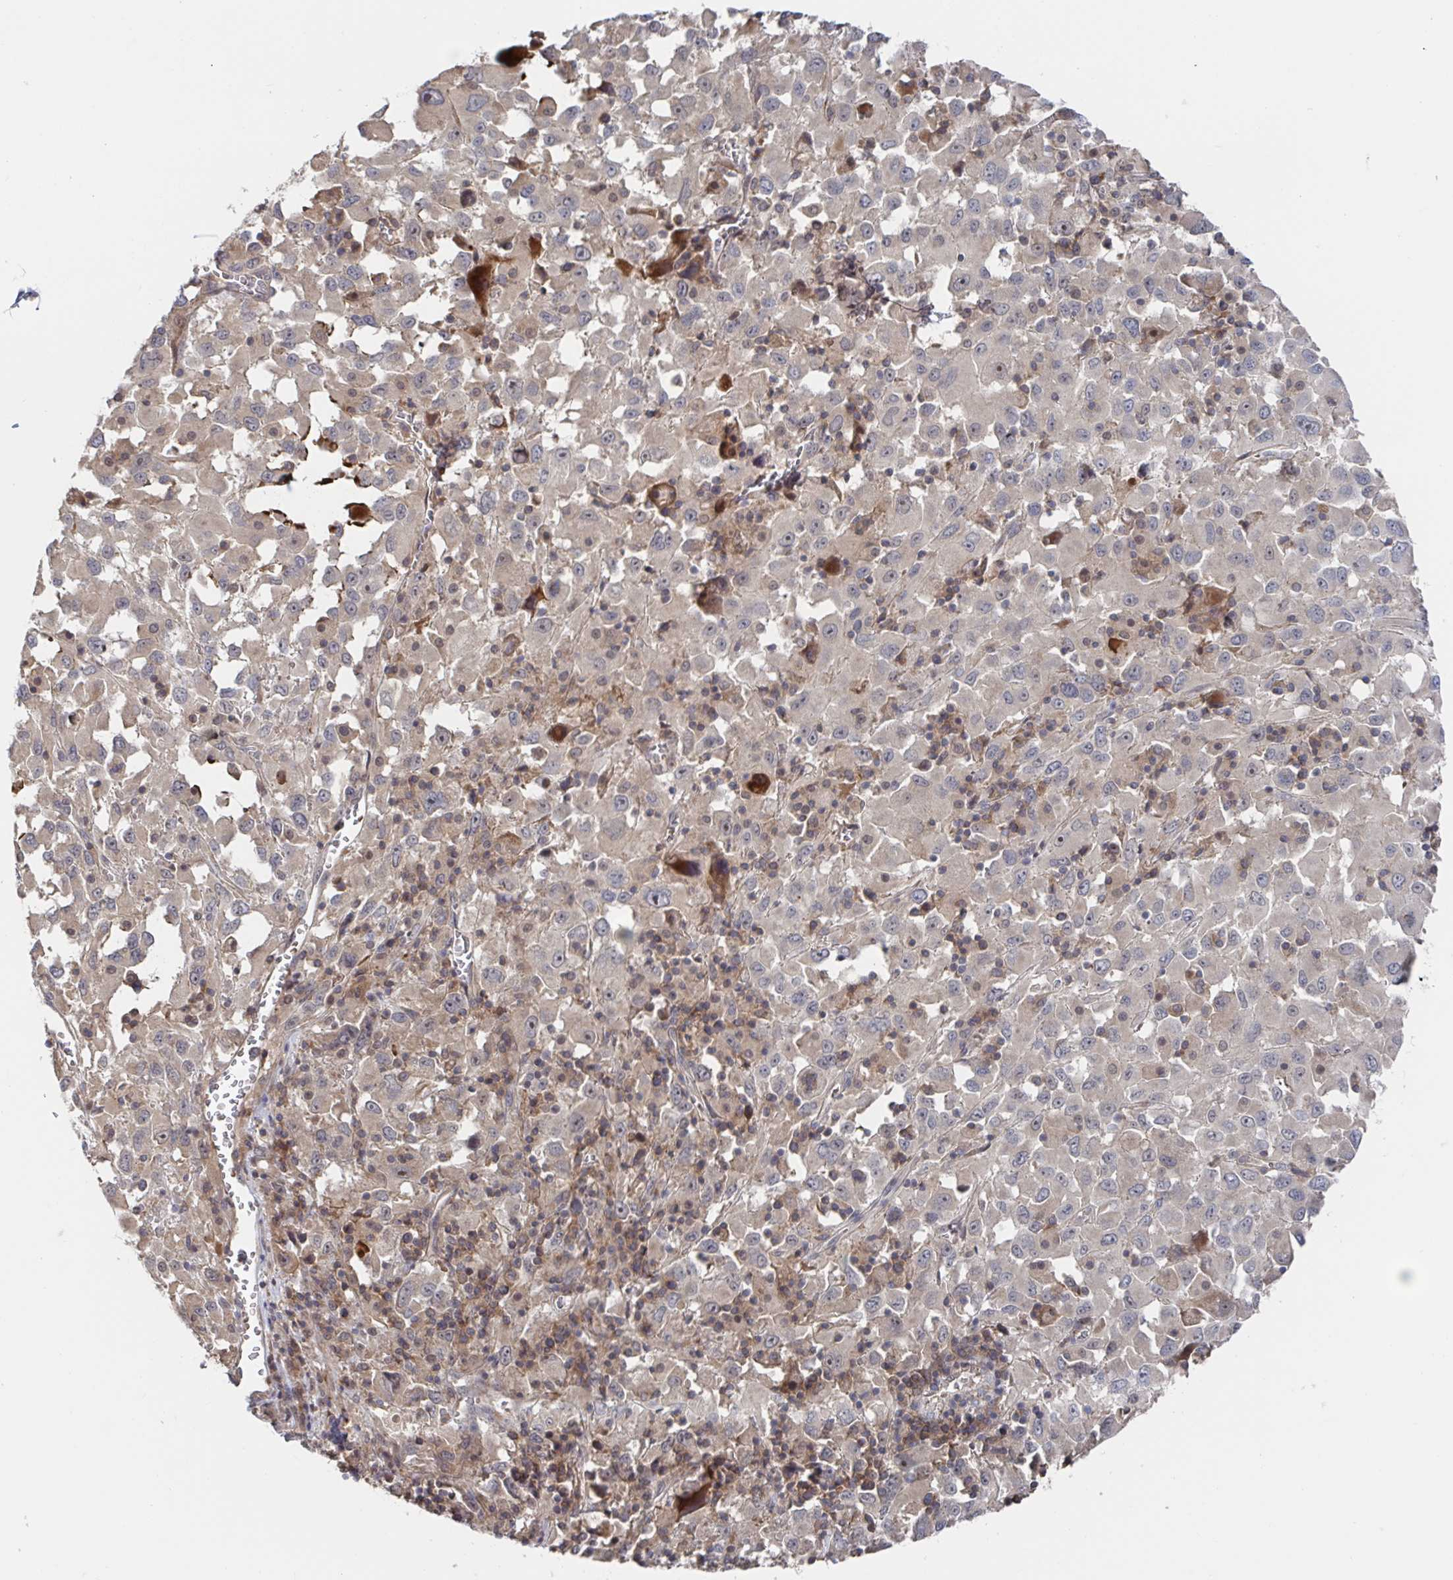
{"staining": {"intensity": "negative", "quantity": "none", "location": "none"}, "tissue": "melanoma", "cell_type": "Tumor cells", "image_type": "cancer", "snomed": [{"axis": "morphology", "description": "Malignant melanoma, Metastatic site"}, {"axis": "topography", "description": "Soft tissue"}], "caption": "There is no significant expression in tumor cells of malignant melanoma (metastatic site).", "gene": "DHRS12", "patient": {"sex": "male", "age": 50}}